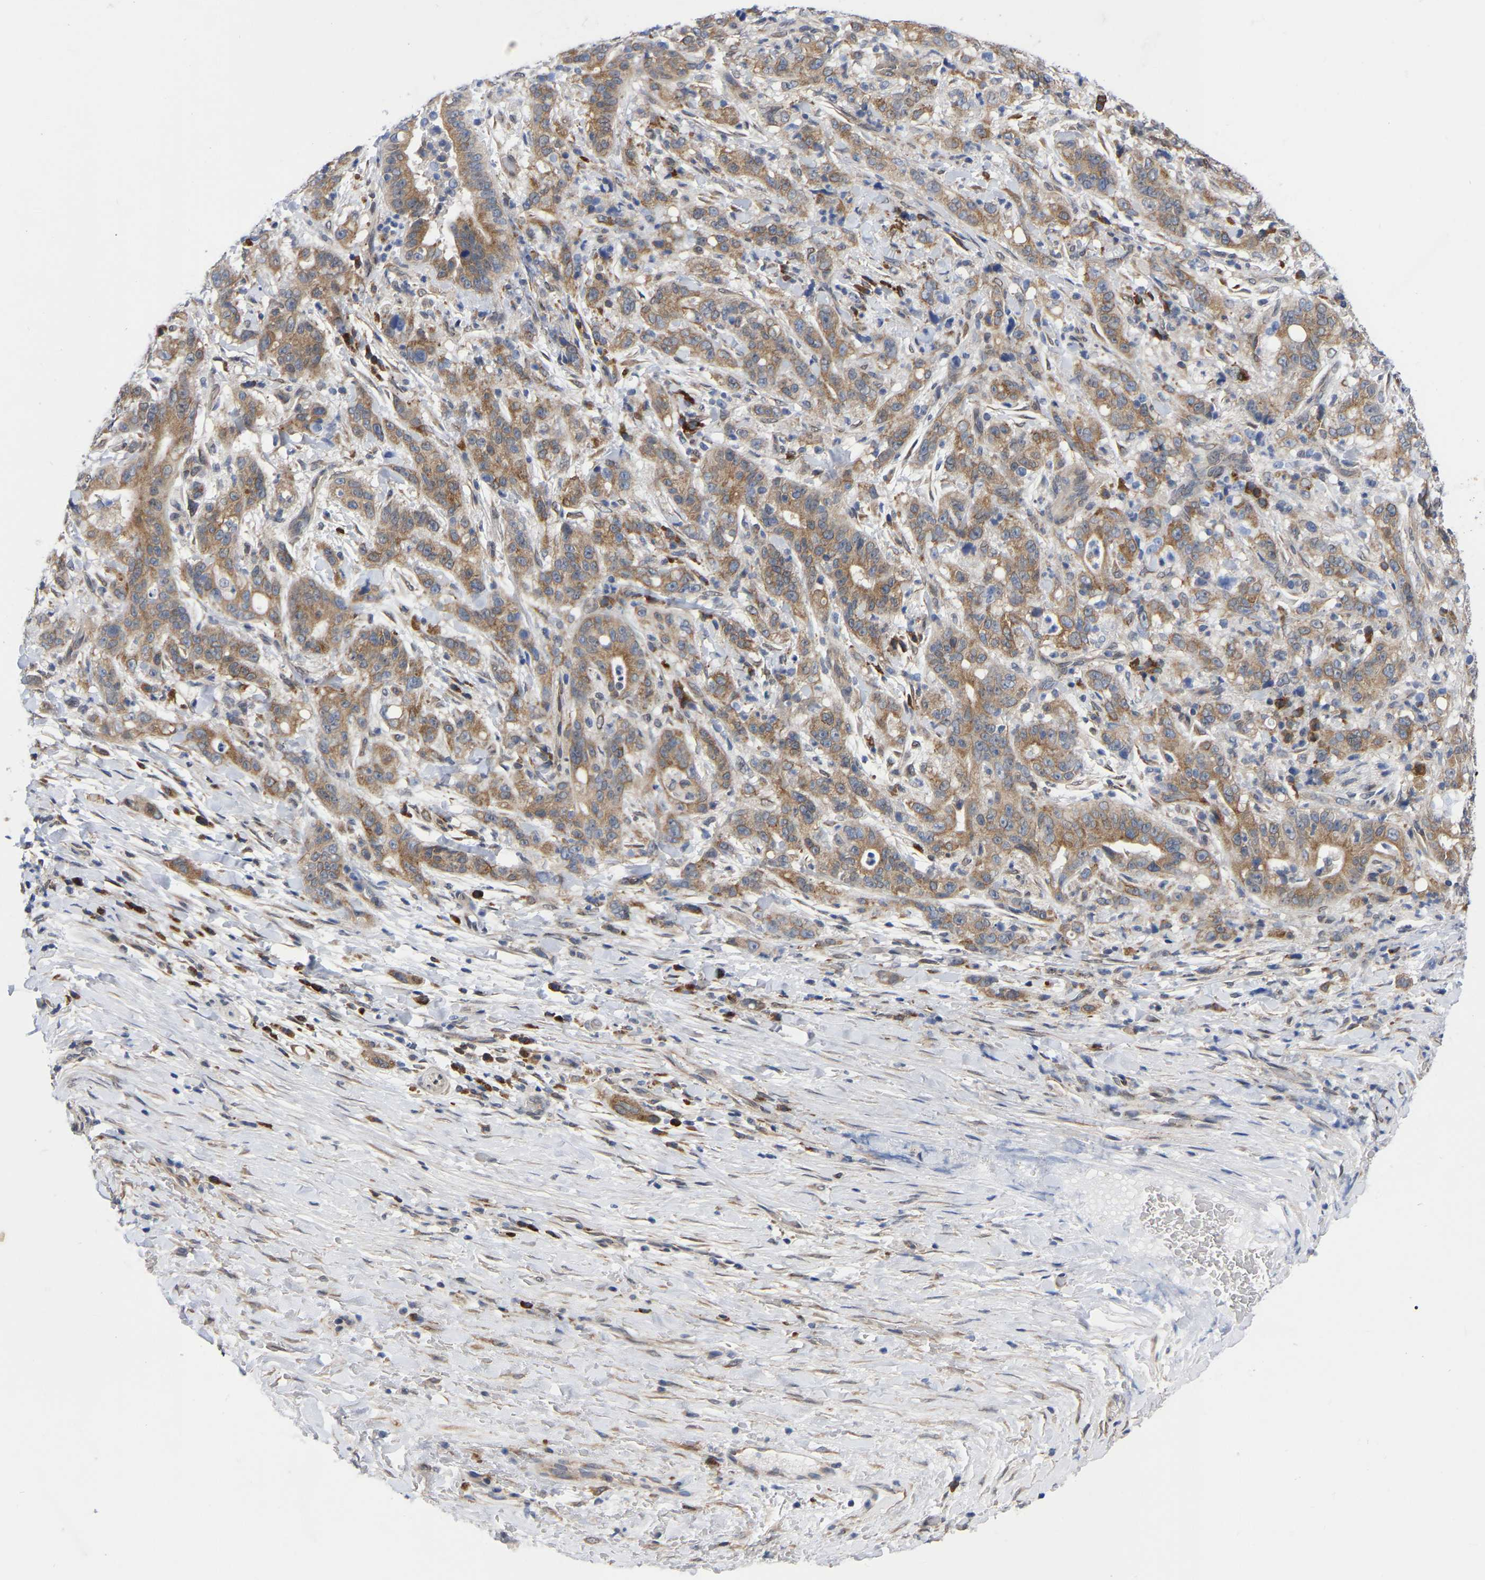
{"staining": {"intensity": "moderate", "quantity": ">75%", "location": "cytoplasmic/membranous"}, "tissue": "liver cancer", "cell_type": "Tumor cells", "image_type": "cancer", "snomed": [{"axis": "morphology", "description": "Cholangiocarcinoma"}, {"axis": "topography", "description": "Liver"}], "caption": "This is an image of immunohistochemistry (IHC) staining of cholangiocarcinoma (liver), which shows moderate staining in the cytoplasmic/membranous of tumor cells.", "gene": "UBE4B", "patient": {"sex": "female", "age": 38}}